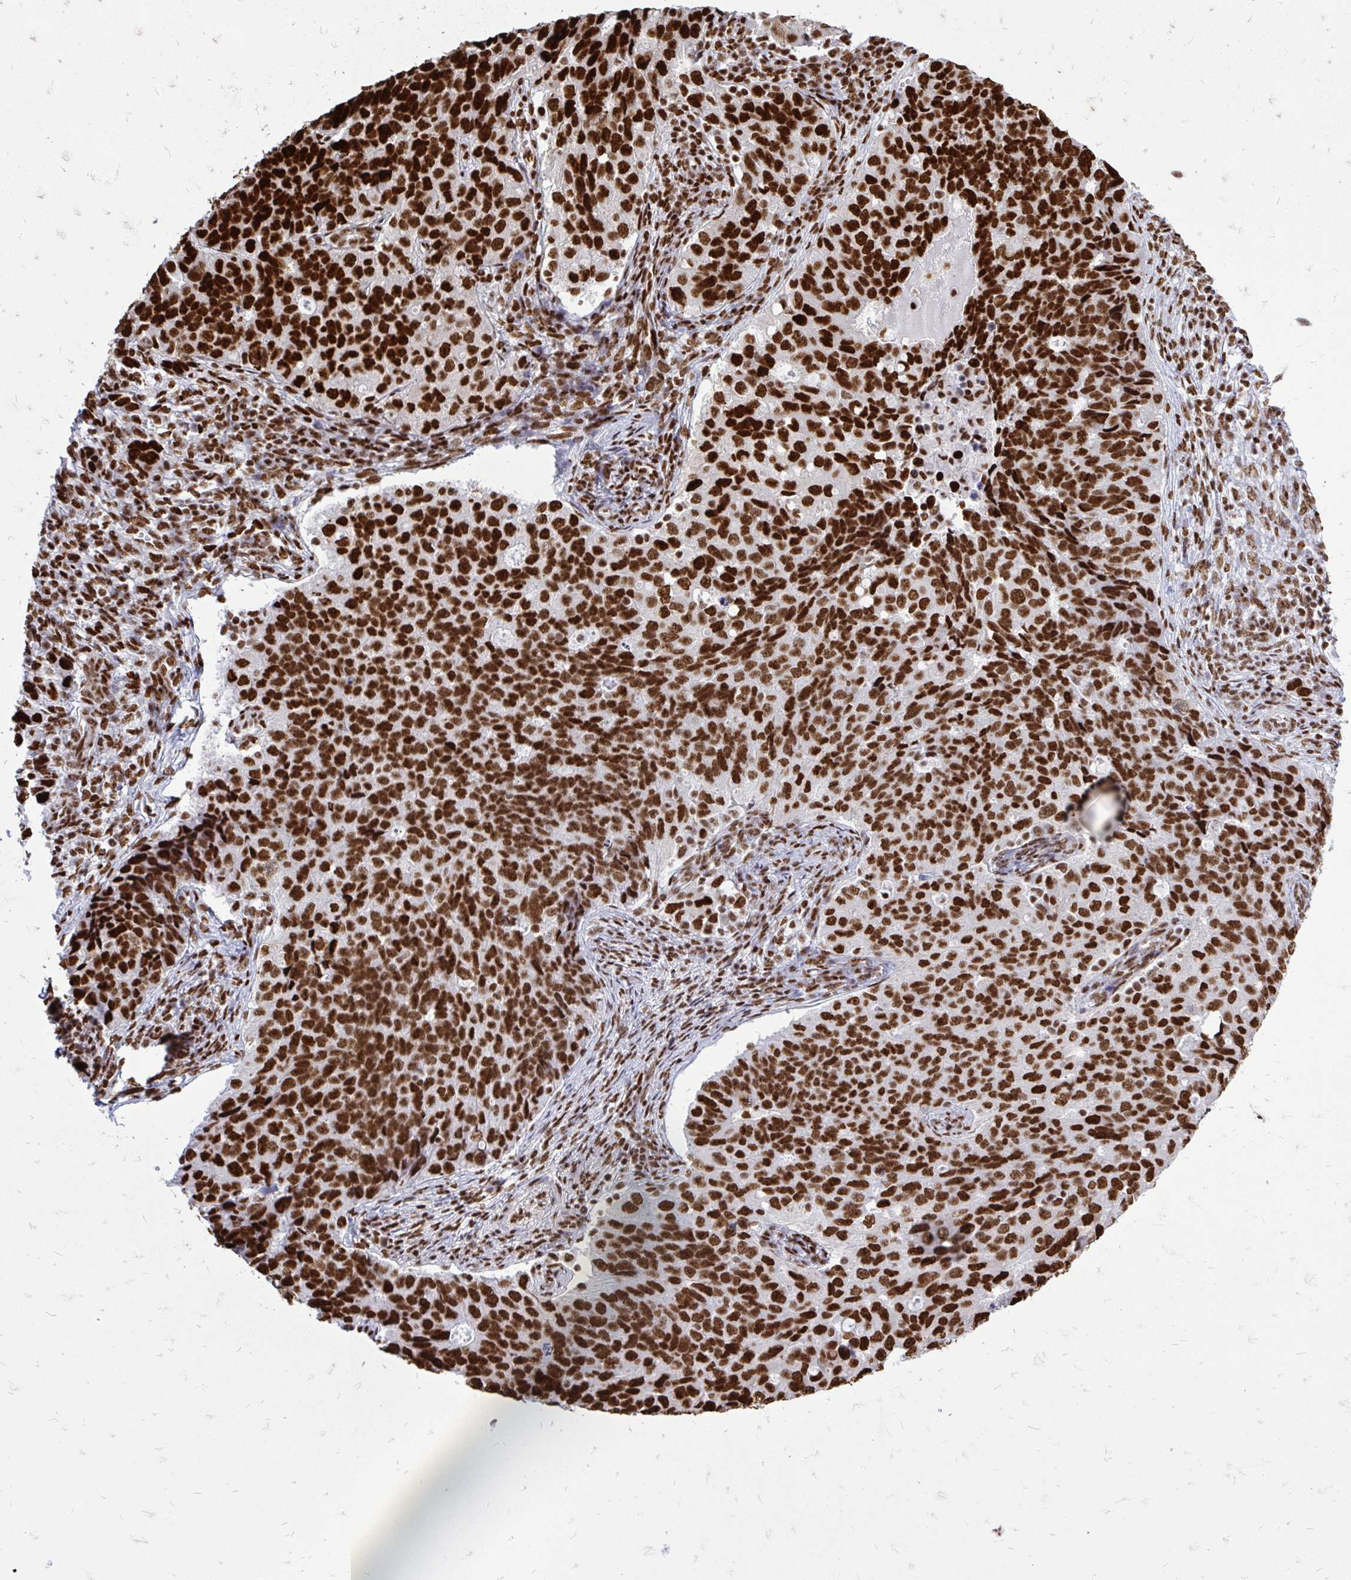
{"staining": {"intensity": "strong", "quantity": ">75%", "location": "nuclear"}, "tissue": "endometrial cancer", "cell_type": "Tumor cells", "image_type": "cancer", "snomed": [{"axis": "morphology", "description": "Adenocarcinoma, NOS"}, {"axis": "topography", "description": "Endometrium"}], "caption": "High-power microscopy captured an immunohistochemistry photomicrograph of endometrial cancer (adenocarcinoma), revealing strong nuclear staining in approximately >75% of tumor cells.", "gene": "TBL1Y", "patient": {"sex": "female", "age": 43}}